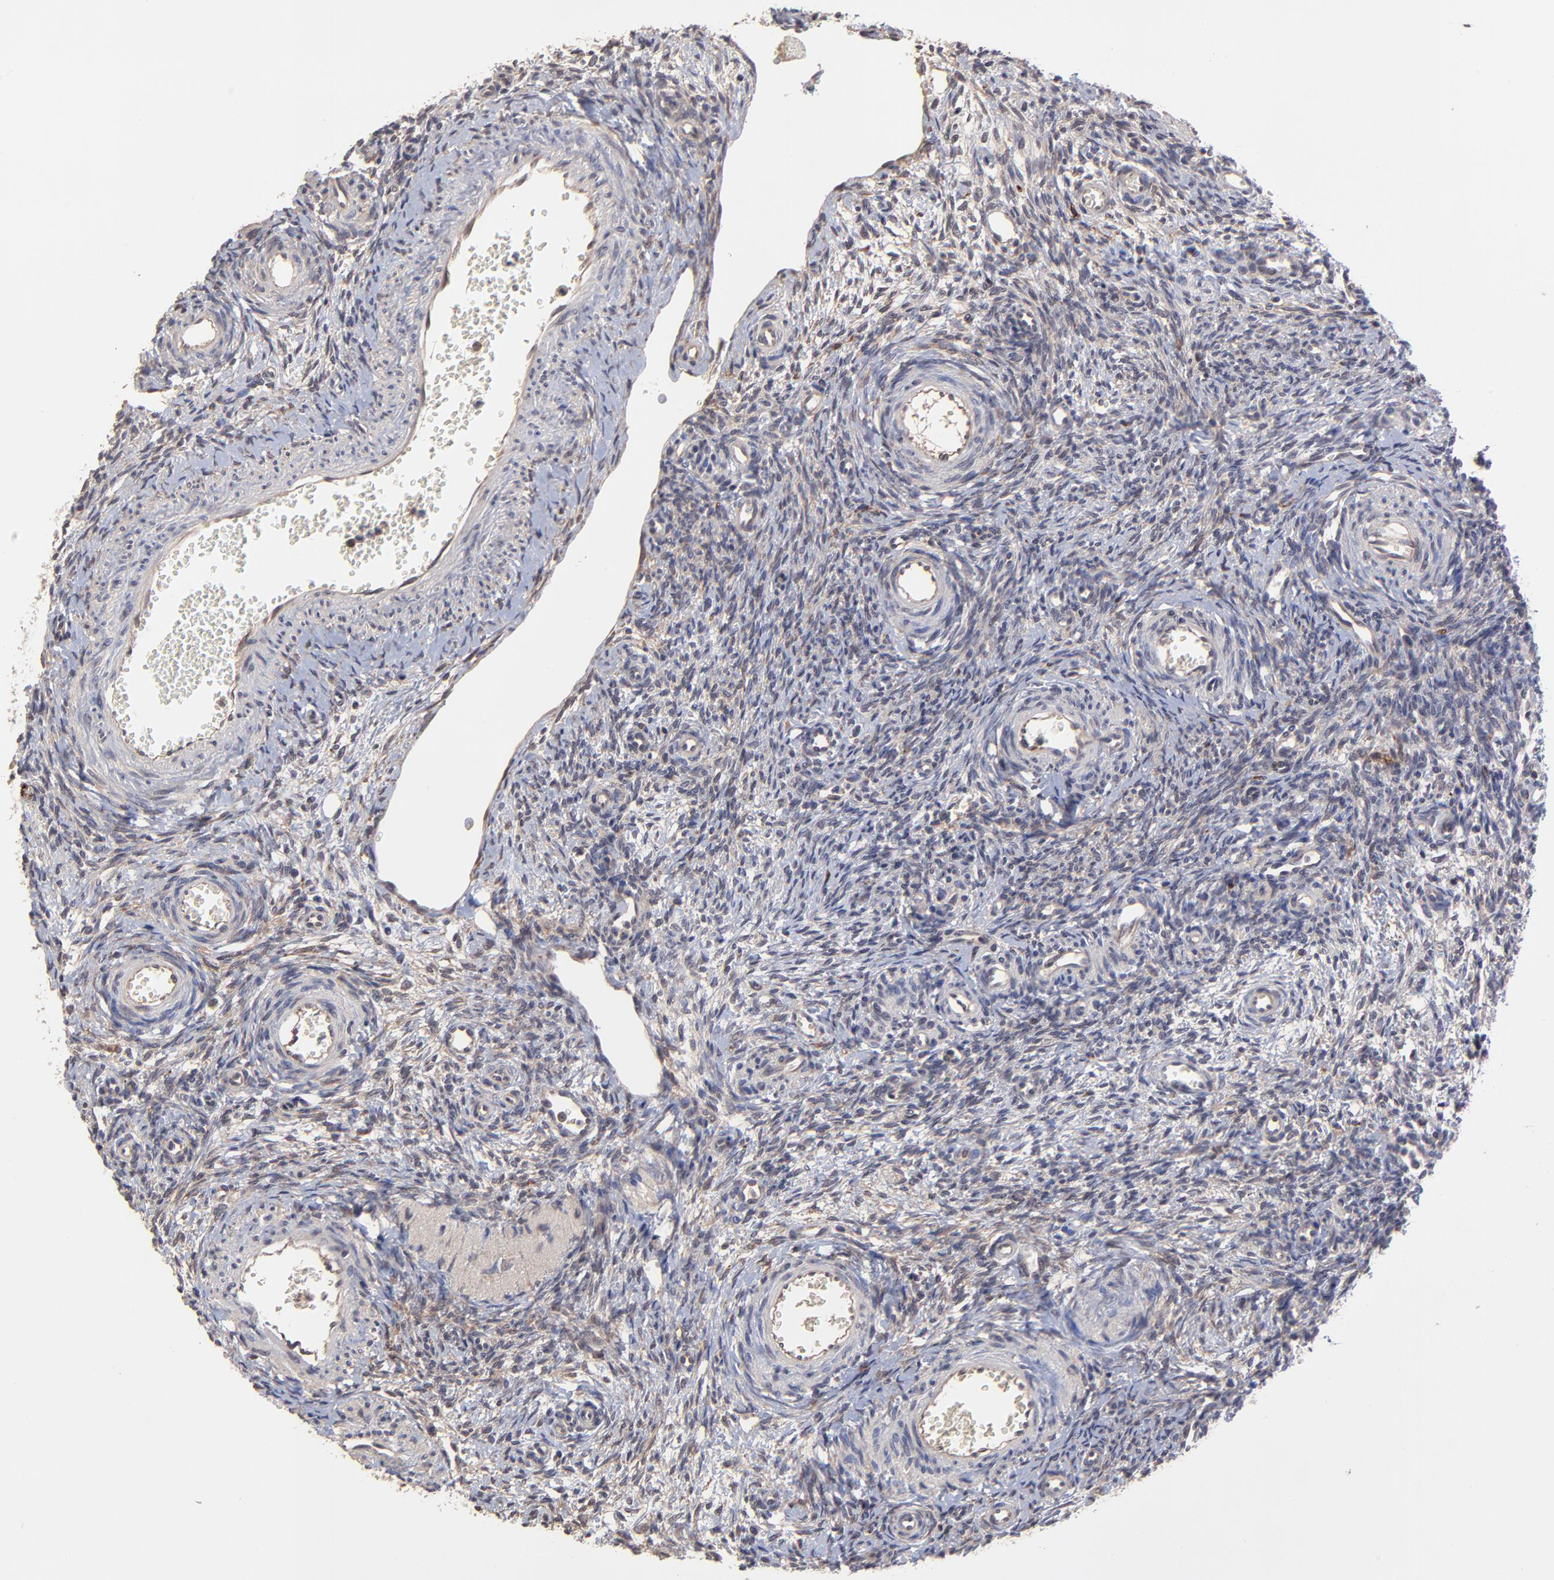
{"staining": {"intensity": "weak", "quantity": ">75%", "location": "cytoplasmic/membranous"}, "tissue": "ovary", "cell_type": "Follicle cells", "image_type": "normal", "snomed": [{"axis": "morphology", "description": "Normal tissue, NOS"}, {"axis": "topography", "description": "Ovary"}], "caption": "Protein staining exhibits weak cytoplasmic/membranous staining in about >75% of follicle cells in normal ovary.", "gene": "CHL1", "patient": {"sex": "female", "age": 39}}